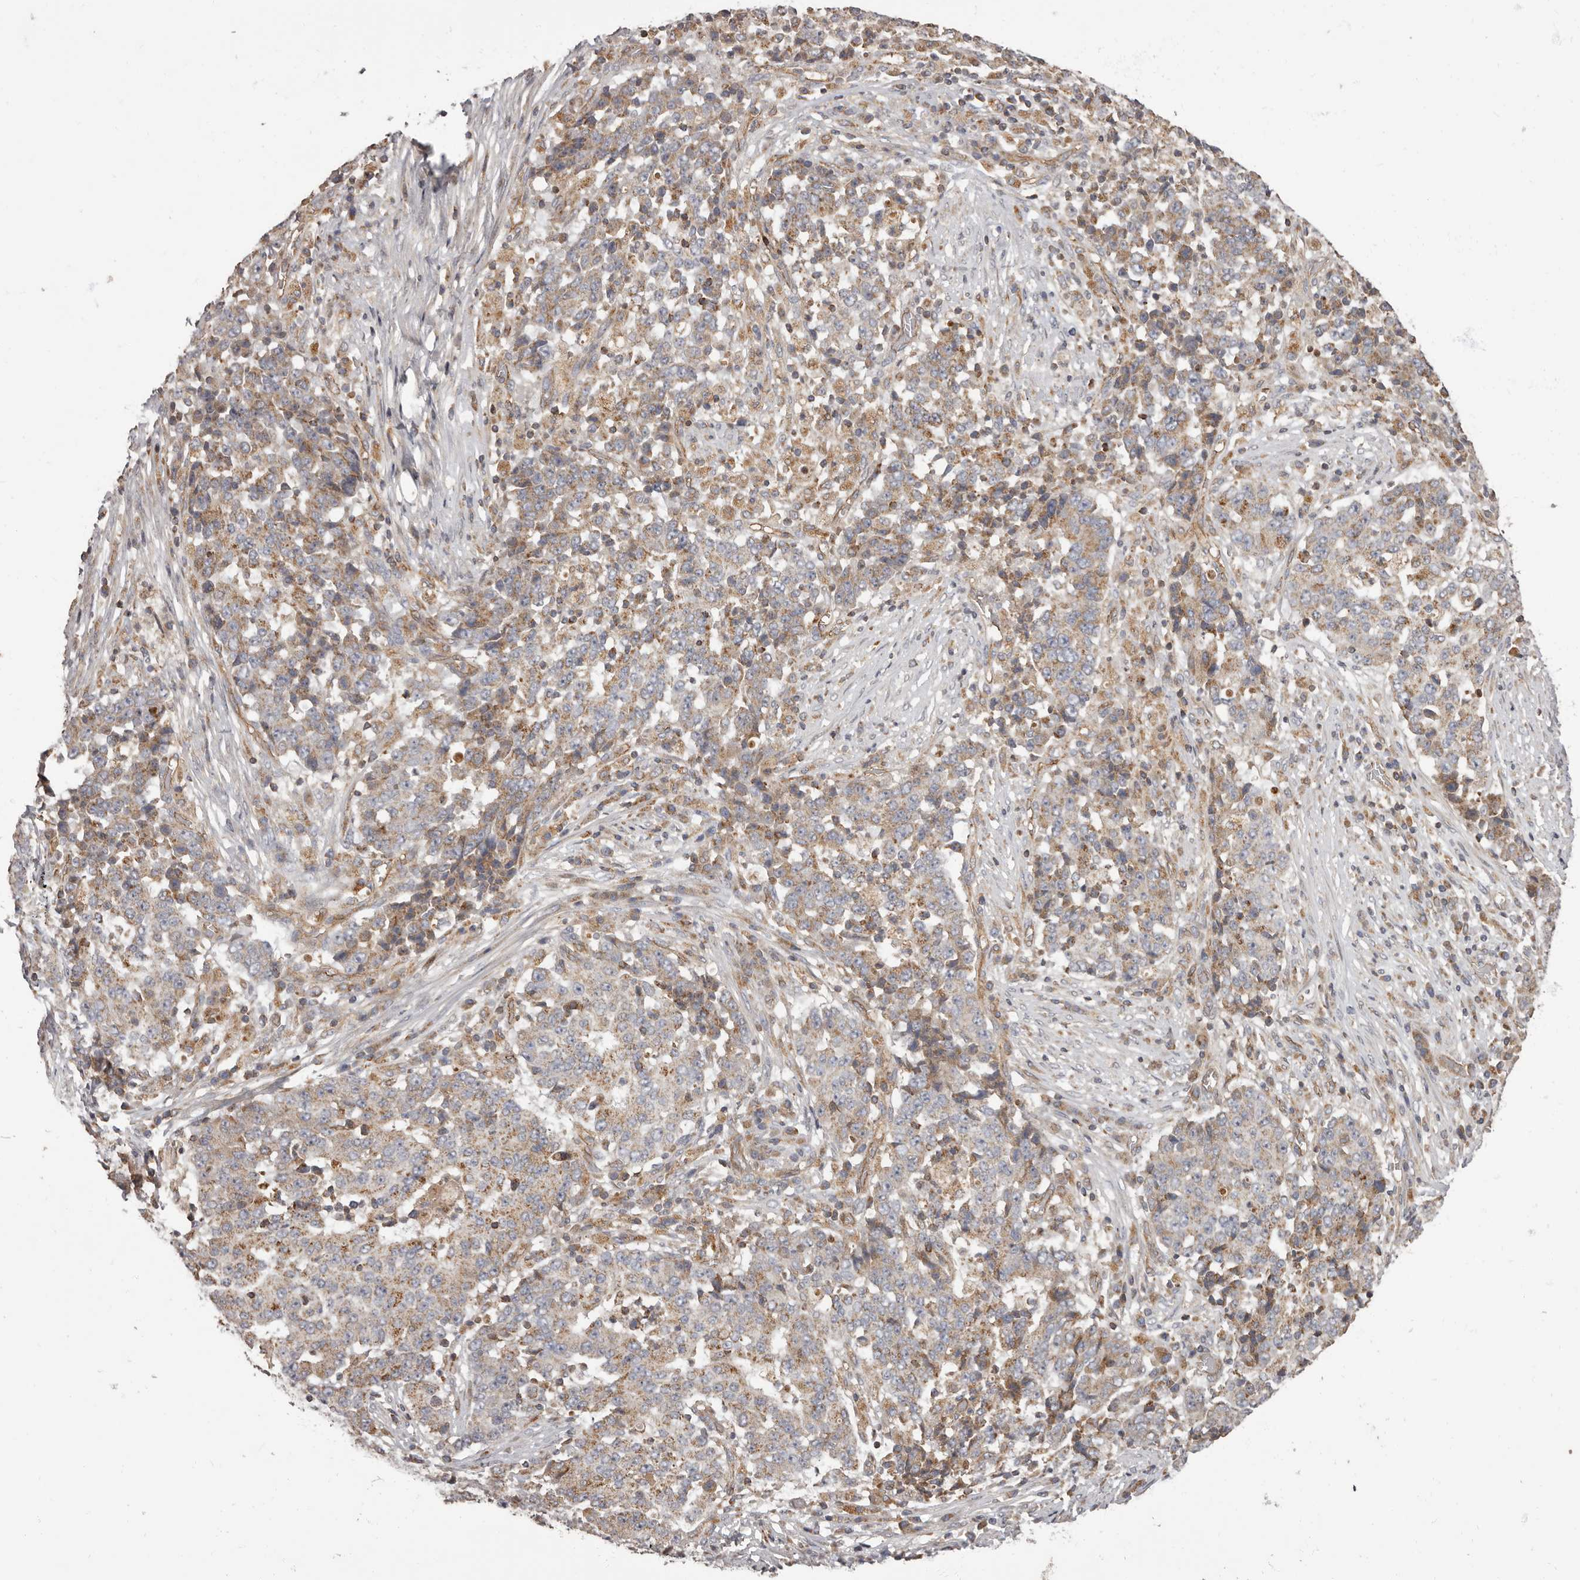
{"staining": {"intensity": "weak", "quantity": ">75%", "location": "cytoplasmic/membranous"}, "tissue": "stomach cancer", "cell_type": "Tumor cells", "image_type": "cancer", "snomed": [{"axis": "morphology", "description": "Adenocarcinoma, NOS"}, {"axis": "topography", "description": "Stomach"}], "caption": "Stomach cancer (adenocarcinoma) was stained to show a protein in brown. There is low levels of weak cytoplasmic/membranous staining in about >75% of tumor cells.", "gene": "ADCY2", "patient": {"sex": "male", "age": 59}}